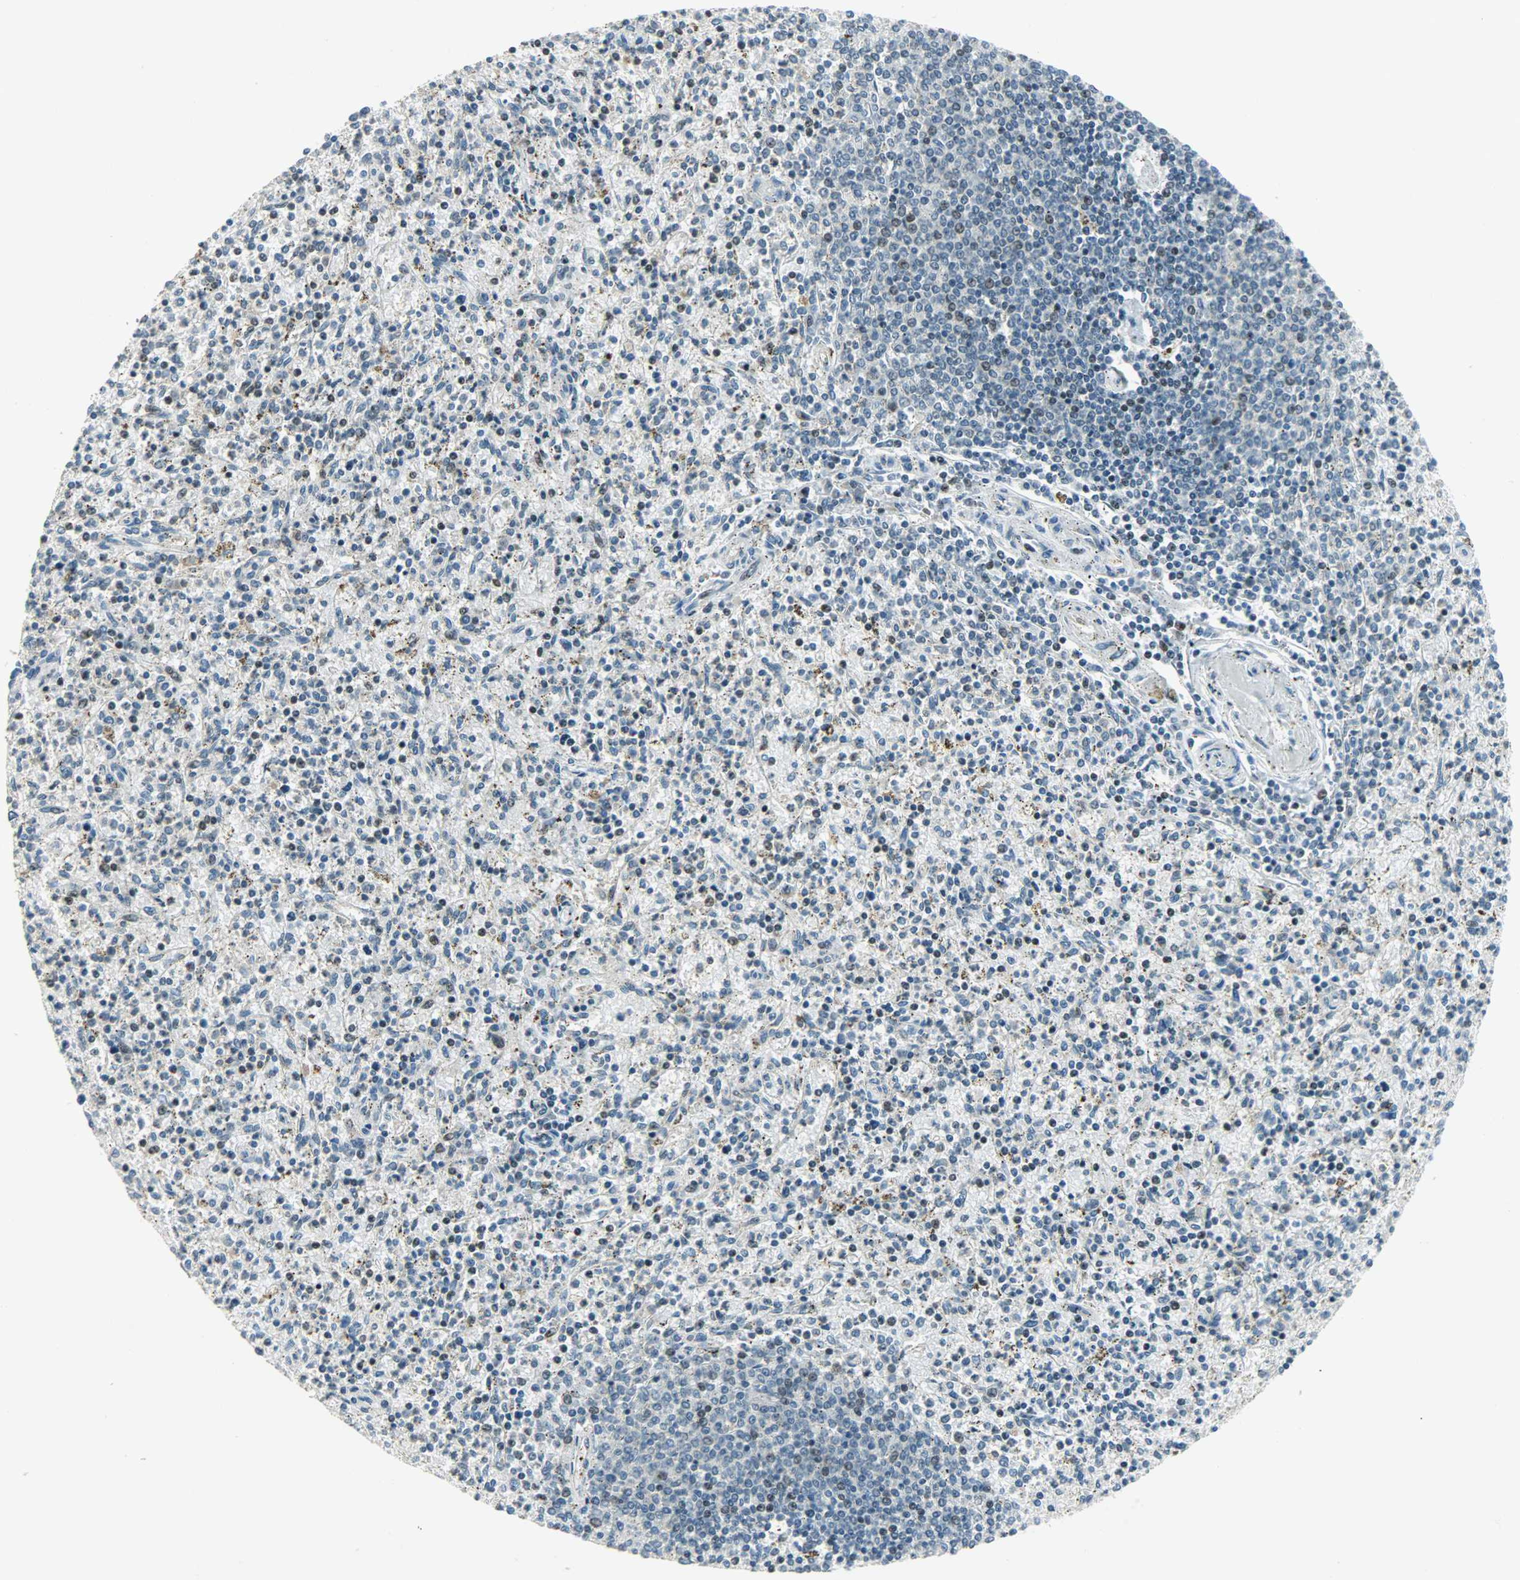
{"staining": {"intensity": "weak", "quantity": "25%-75%", "location": "cytoplasmic/membranous,nuclear"}, "tissue": "spleen", "cell_type": "Cells in red pulp", "image_type": "normal", "snomed": [{"axis": "morphology", "description": "Normal tissue, NOS"}, {"axis": "topography", "description": "Spleen"}], "caption": "Immunohistochemistry staining of normal spleen, which displays low levels of weak cytoplasmic/membranous,nuclear staining in about 25%-75% of cells in red pulp indicating weak cytoplasmic/membranous,nuclear protein staining. The staining was performed using DAB (3,3'-diaminobenzidine) (brown) for protein detection and nuclei were counterstained in hematoxylin (blue).", "gene": "IL15", "patient": {"sex": "male", "age": 72}}